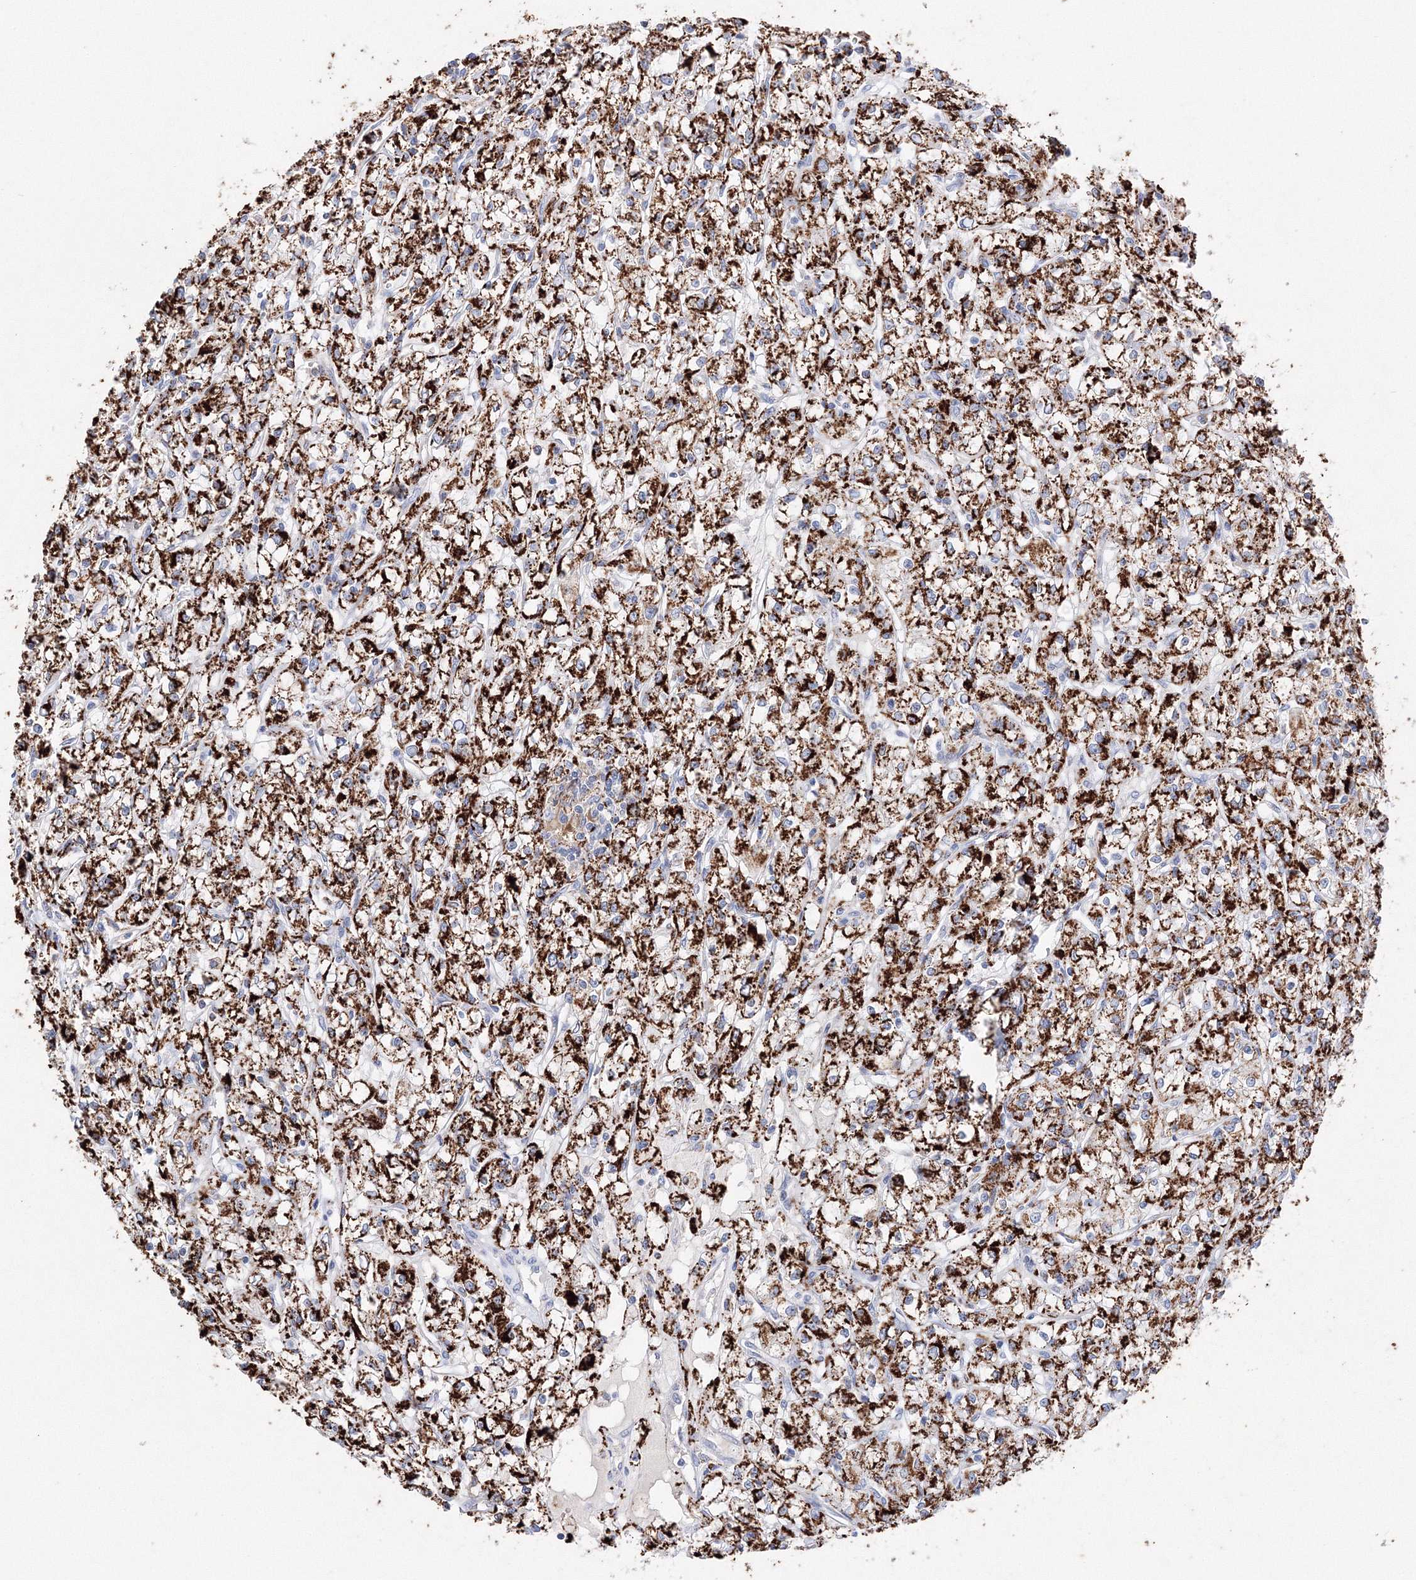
{"staining": {"intensity": "strong", "quantity": ">75%", "location": "cytoplasmic/membranous"}, "tissue": "renal cancer", "cell_type": "Tumor cells", "image_type": "cancer", "snomed": [{"axis": "morphology", "description": "Adenocarcinoma, NOS"}, {"axis": "topography", "description": "Kidney"}], "caption": "Renal cancer (adenocarcinoma) stained with a brown dye reveals strong cytoplasmic/membranous positive positivity in approximately >75% of tumor cells.", "gene": "MERTK", "patient": {"sex": "female", "age": 59}}